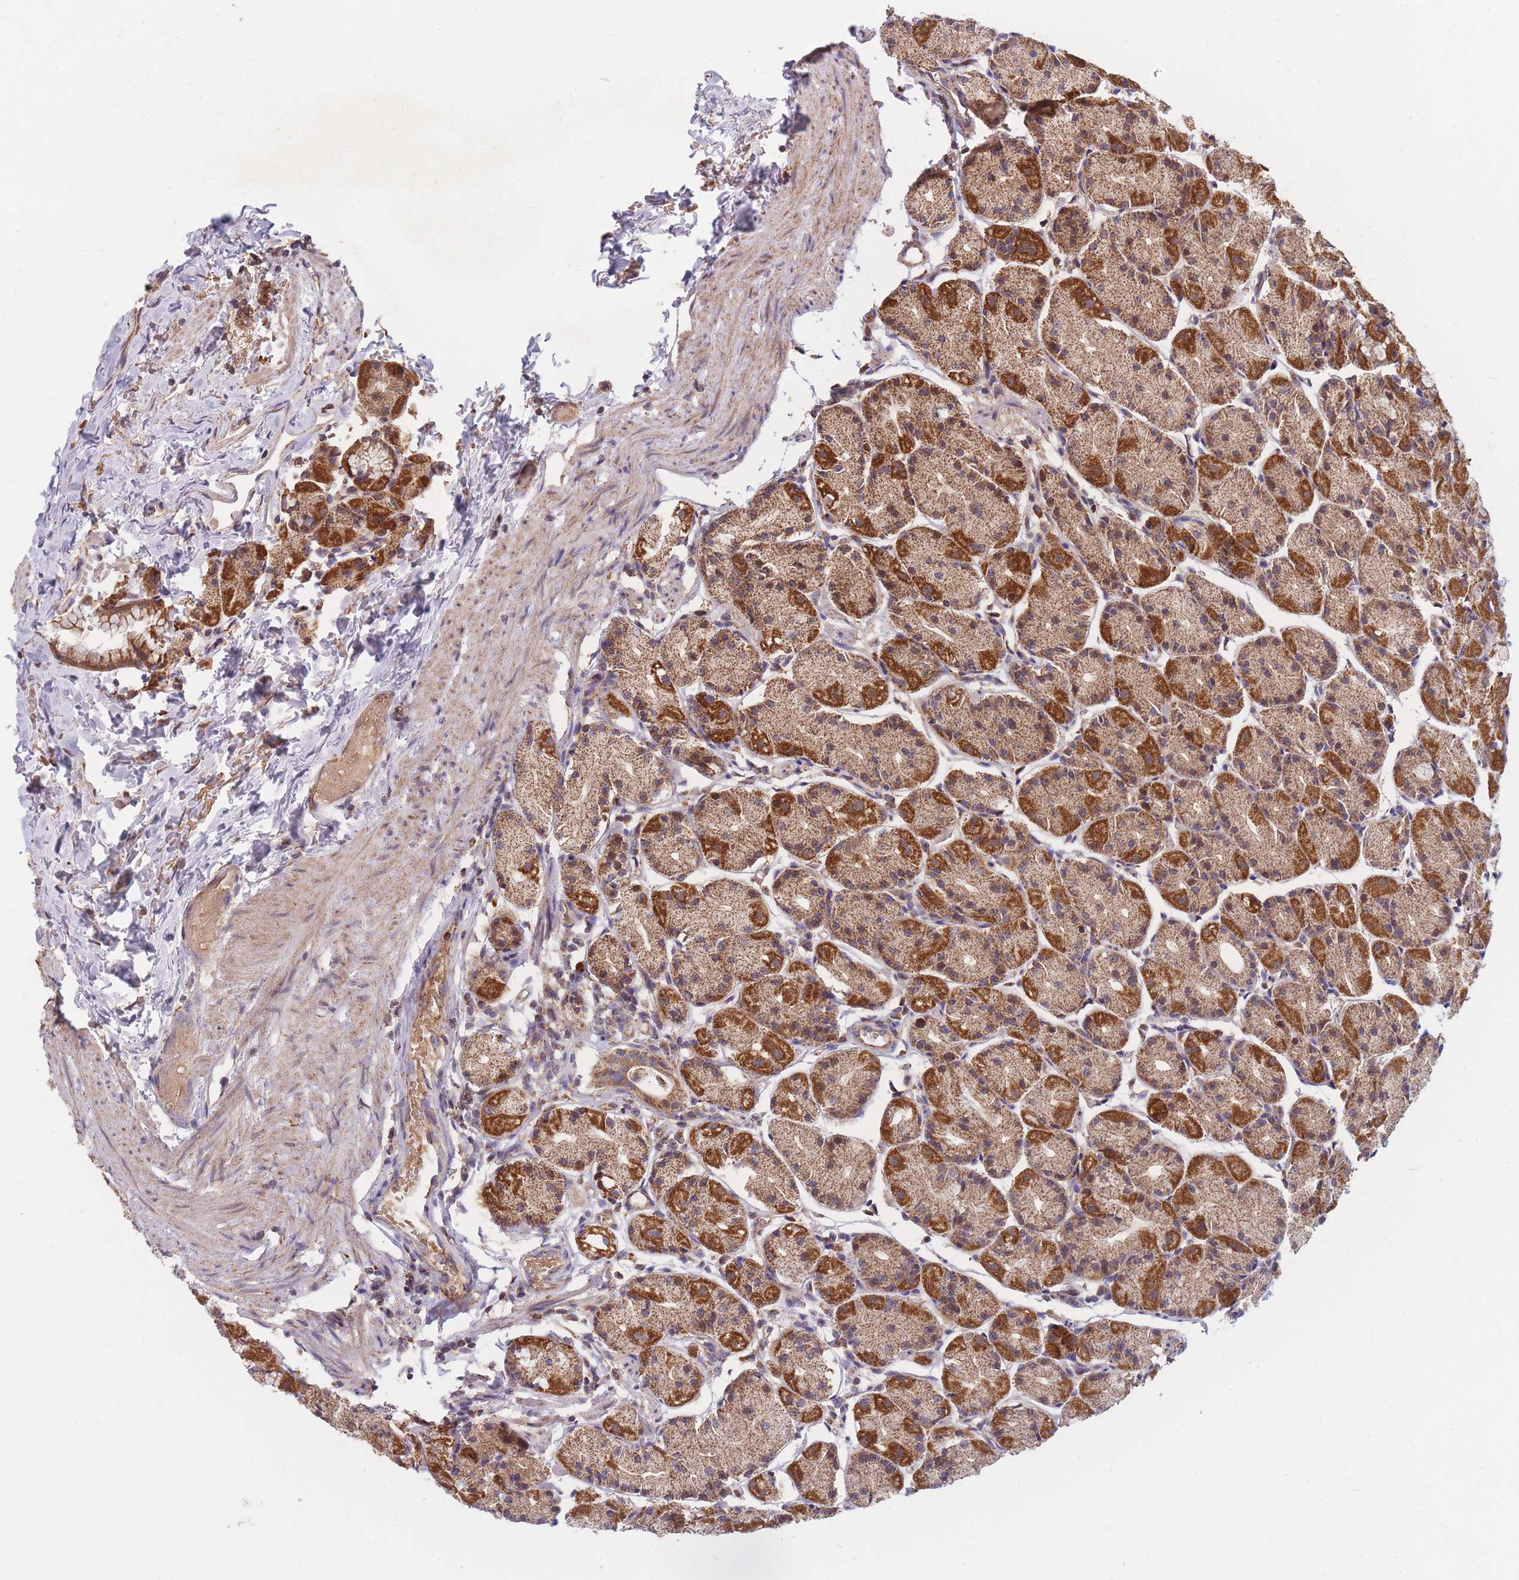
{"staining": {"intensity": "strong", "quantity": ">75%", "location": "cytoplasmic/membranous"}, "tissue": "stomach", "cell_type": "Glandular cells", "image_type": "normal", "snomed": [{"axis": "morphology", "description": "Normal tissue, NOS"}, {"axis": "topography", "description": "Stomach, upper"}], "caption": "A brown stain labels strong cytoplasmic/membranous positivity of a protein in glandular cells of normal stomach.", "gene": "PTPMT1", "patient": {"sex": "male", "age": 47}}